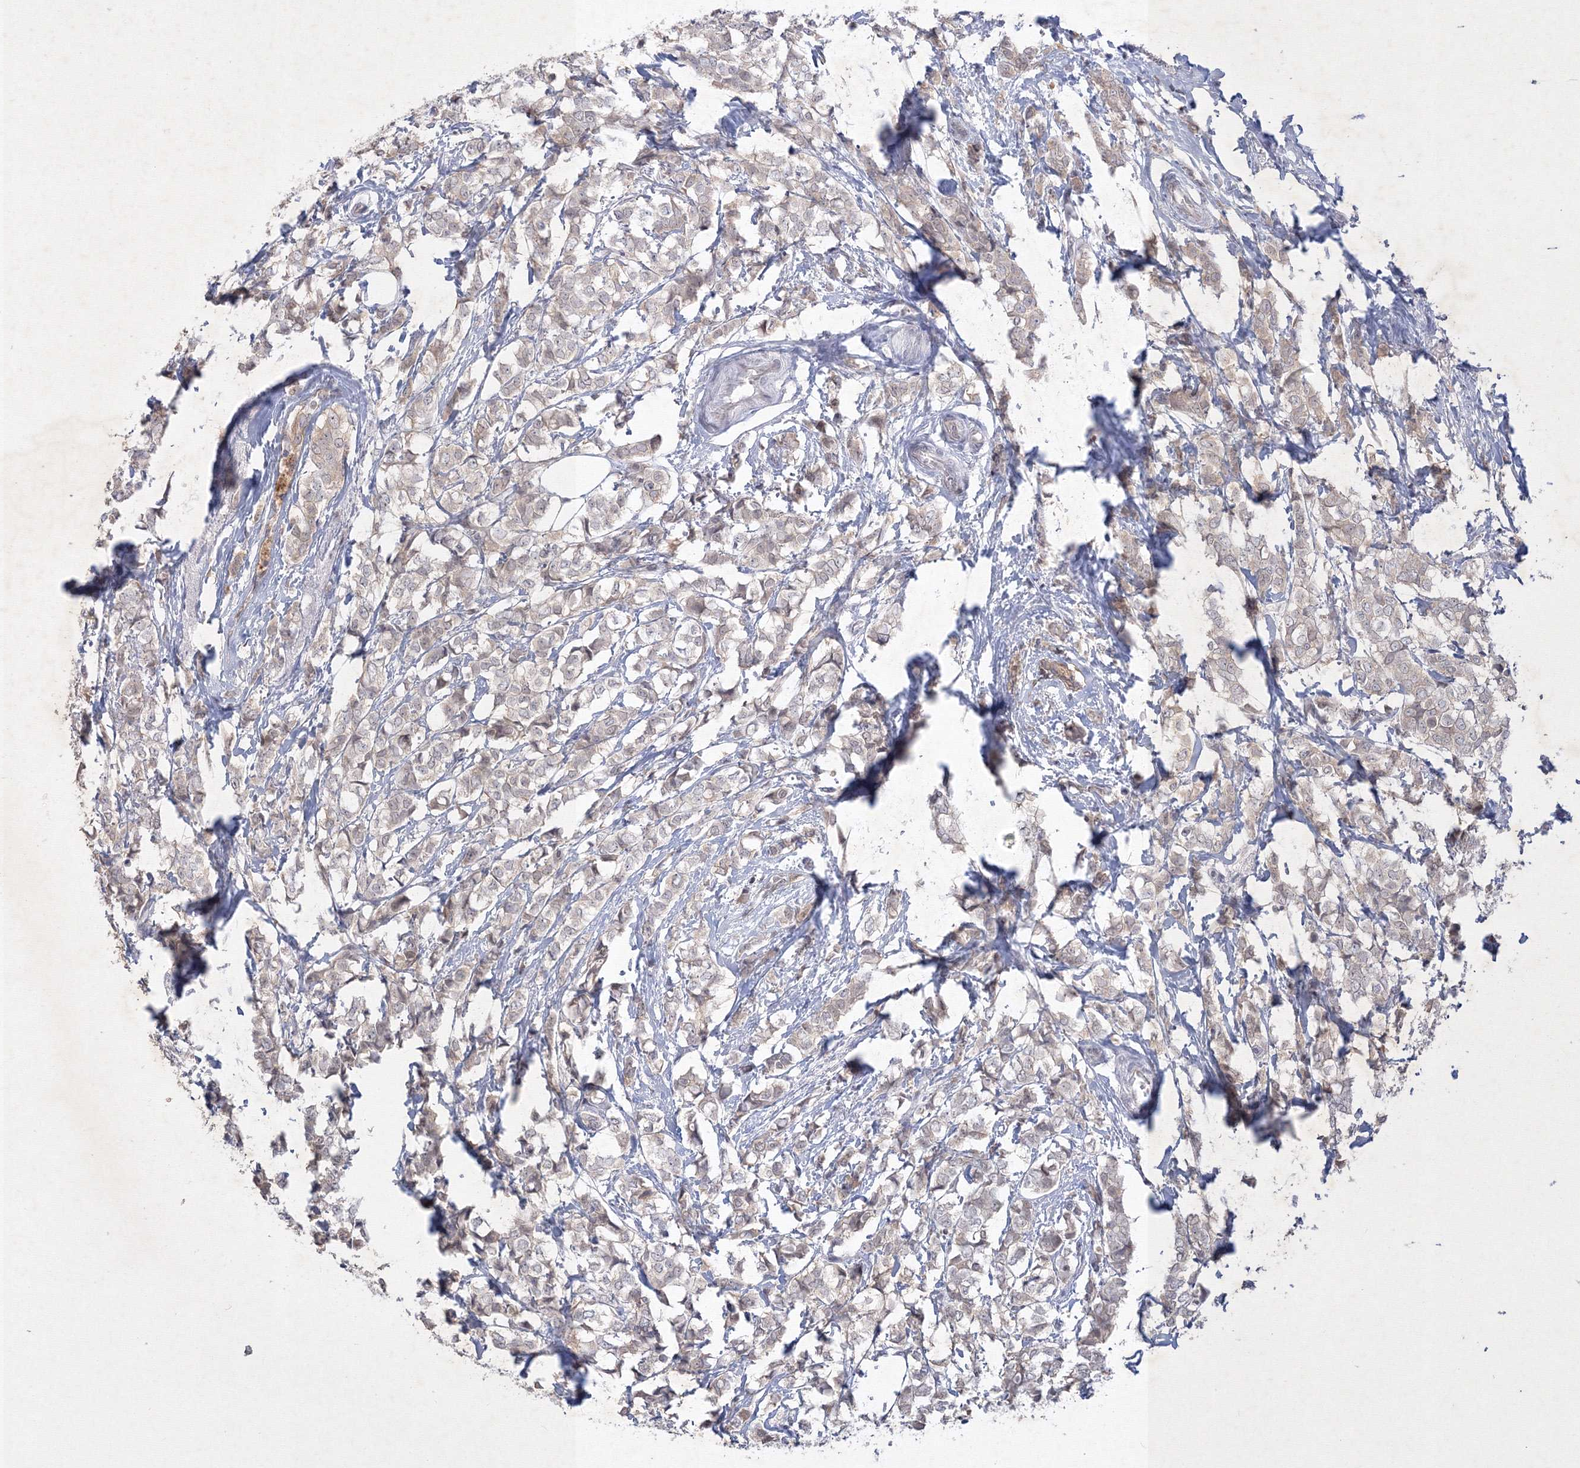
{"staining": {"intensity": "weak", "quantity": "<25%", "location": "cytoplasmic/membranous"}, "tissue": "breast cancer", "cell_type": "Tumor cells", "image_type": "cancer", "snomed": [{"axis": "morphology", "description": "Lobular carcinoma"}, {"axis": "topography", "description": "Breast"}], "caption": "Protein analysis of breast cancer shows no significant positivity in tumor cells. The staining is performed using DAB (3,3'-diaminobenzidine) brown chromogen with nuclei counter-stained in using hematoxylin.", "gene": "NXPE3", "patient": {"sex": "female", "age": 60}}